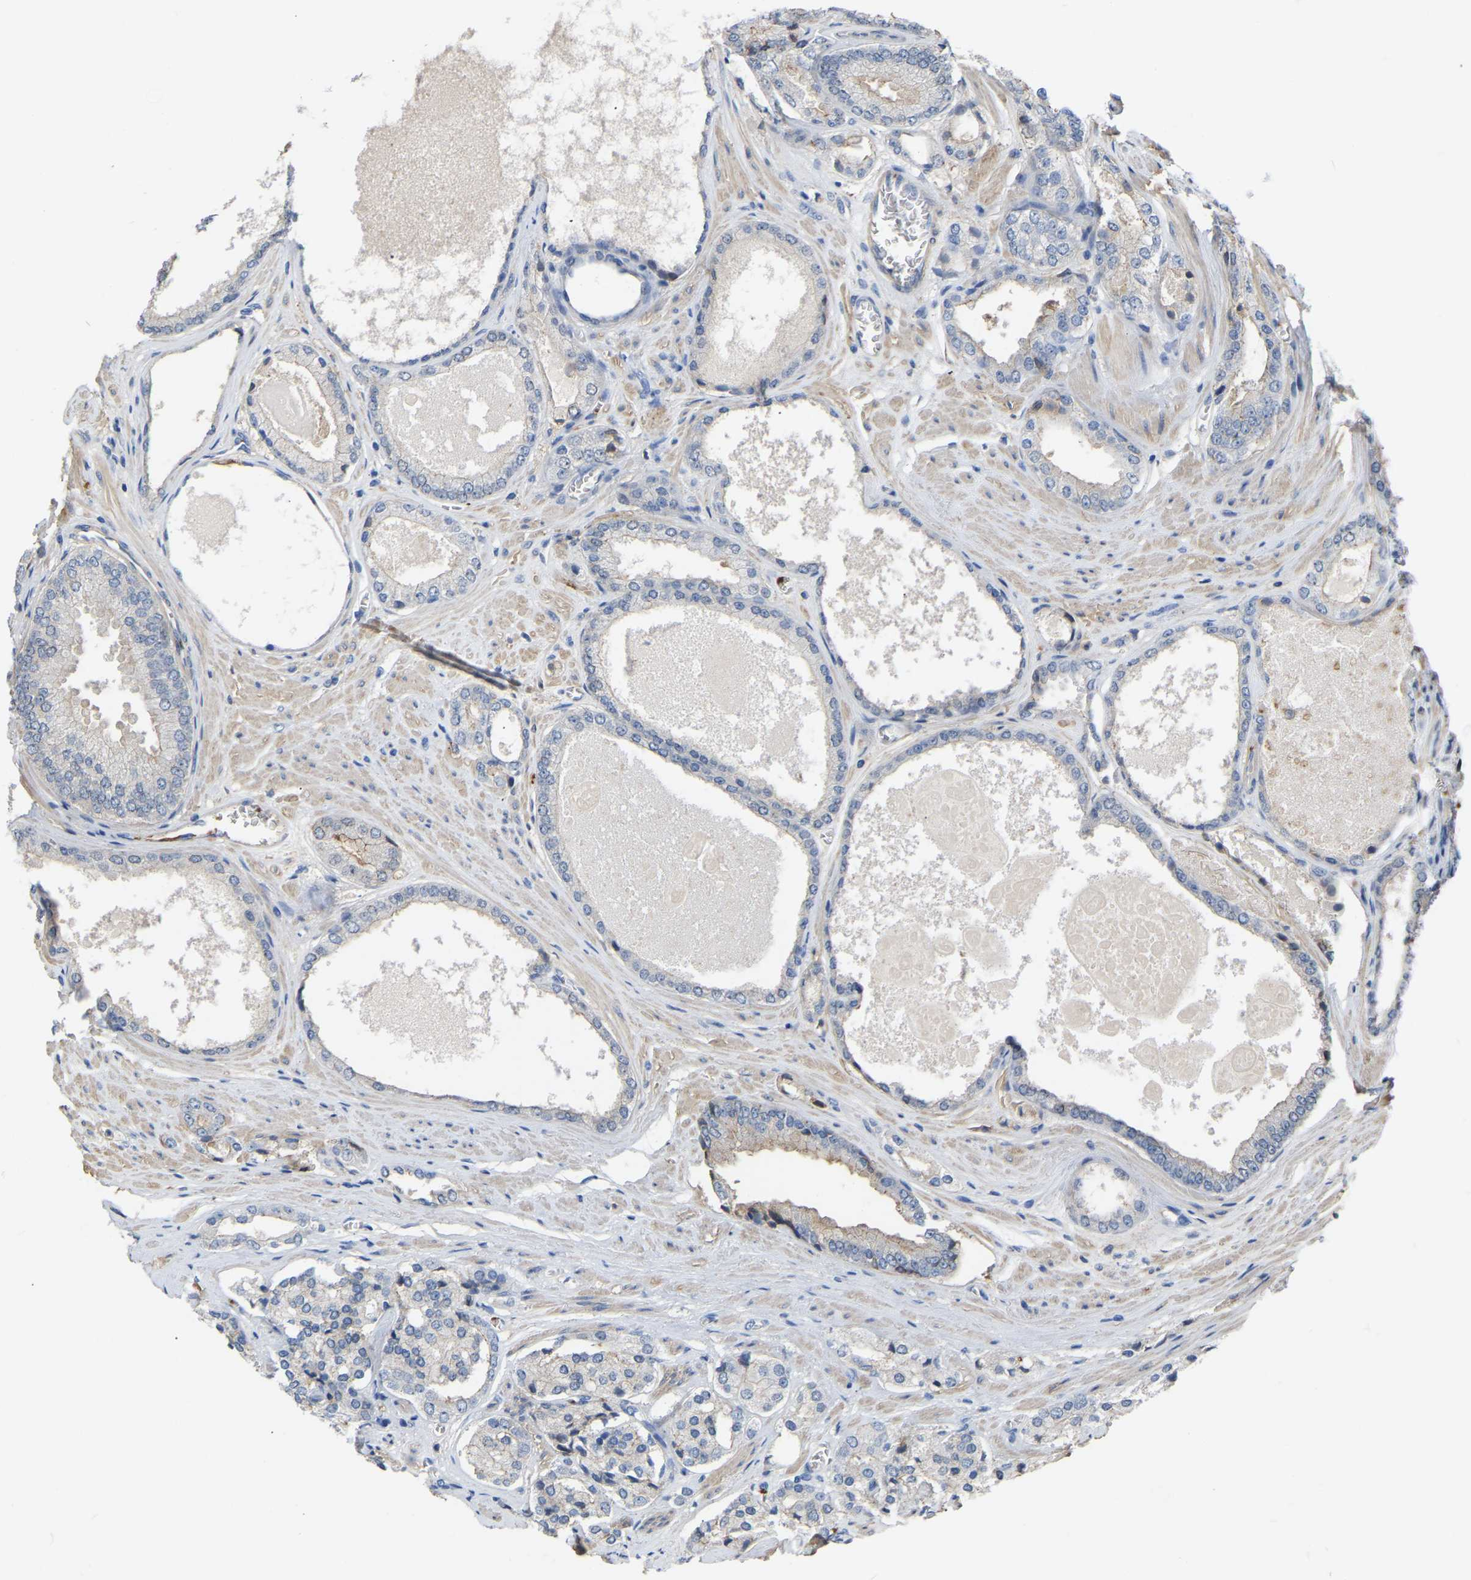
{"staining": {"intensity": "negative", "quantity": "none", "location": "none"}, "tissue": "prostate cancer", "cell_type": "Tumor cells", "image_type": "cancer", "snomed": [{"axis": "morphology", "description": "Adenocarcinoma, High grade"}, {"axis": "topography", "description": "Prostate"}], "caption": "Immunohistochemical staining of prostate cancer (high-grade adenocarcinoma) reveals no significant staining in tumor cells.", "gene": "ZNF449", "patient": {"sex": "male", "age": 65}}